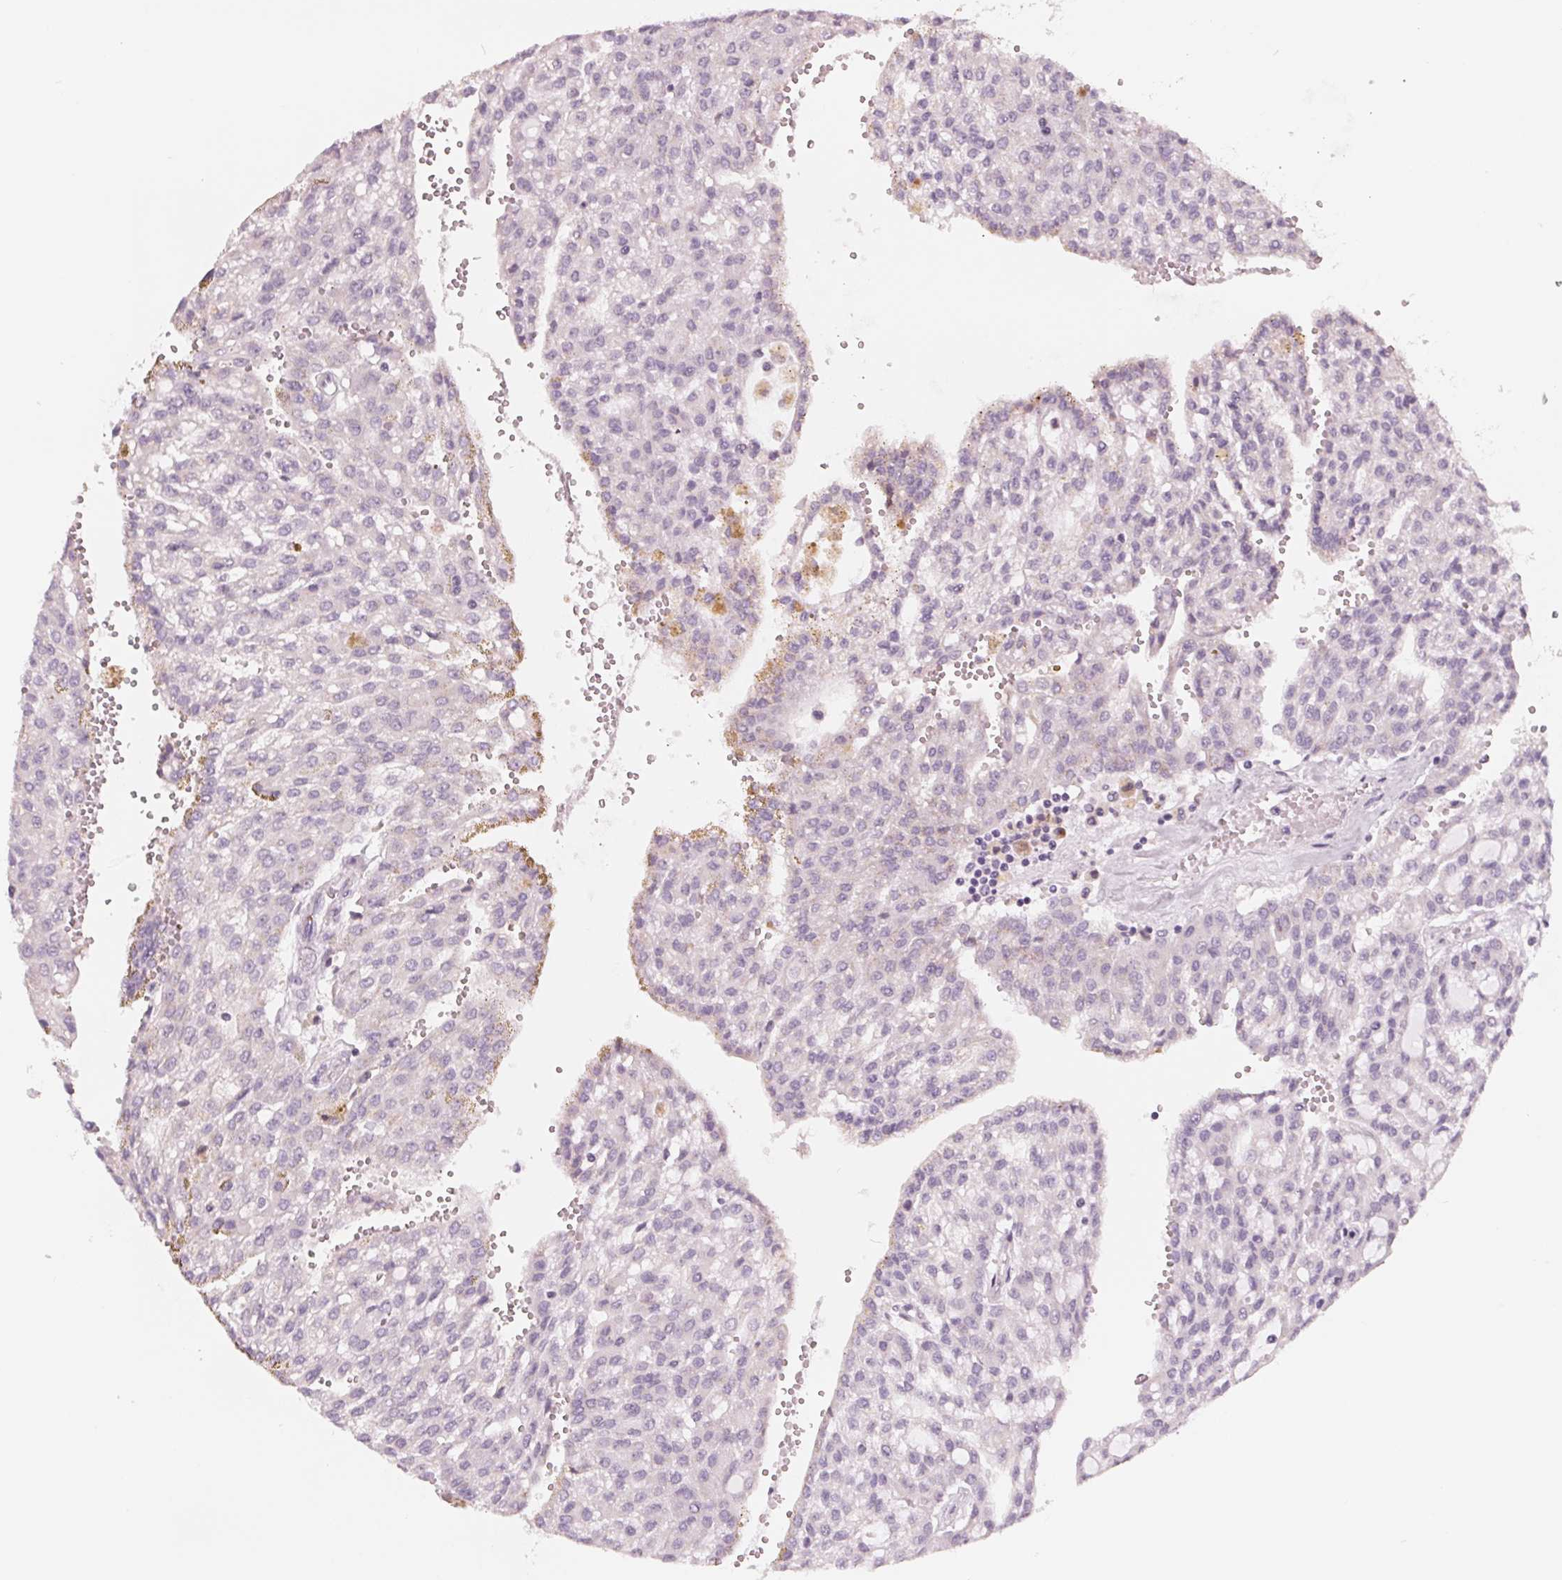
{"staining": {"intensity": "negative", "quantity": "none", "location": "none"}, "tissue": "renal cancer", "cell_type": "Tumor cells", "image_type": "cancer", "snomed": [{"axis": "morphology", "description": "Adenocarcinoma, NOS"}, {"axis": "topography", "description": "Kidney"}], "caption": "IHC of human renal cancer exhibits no positivity in tumor cells.", "gene": "IL9R", "patient": {"sex": "male", "age": 63}}